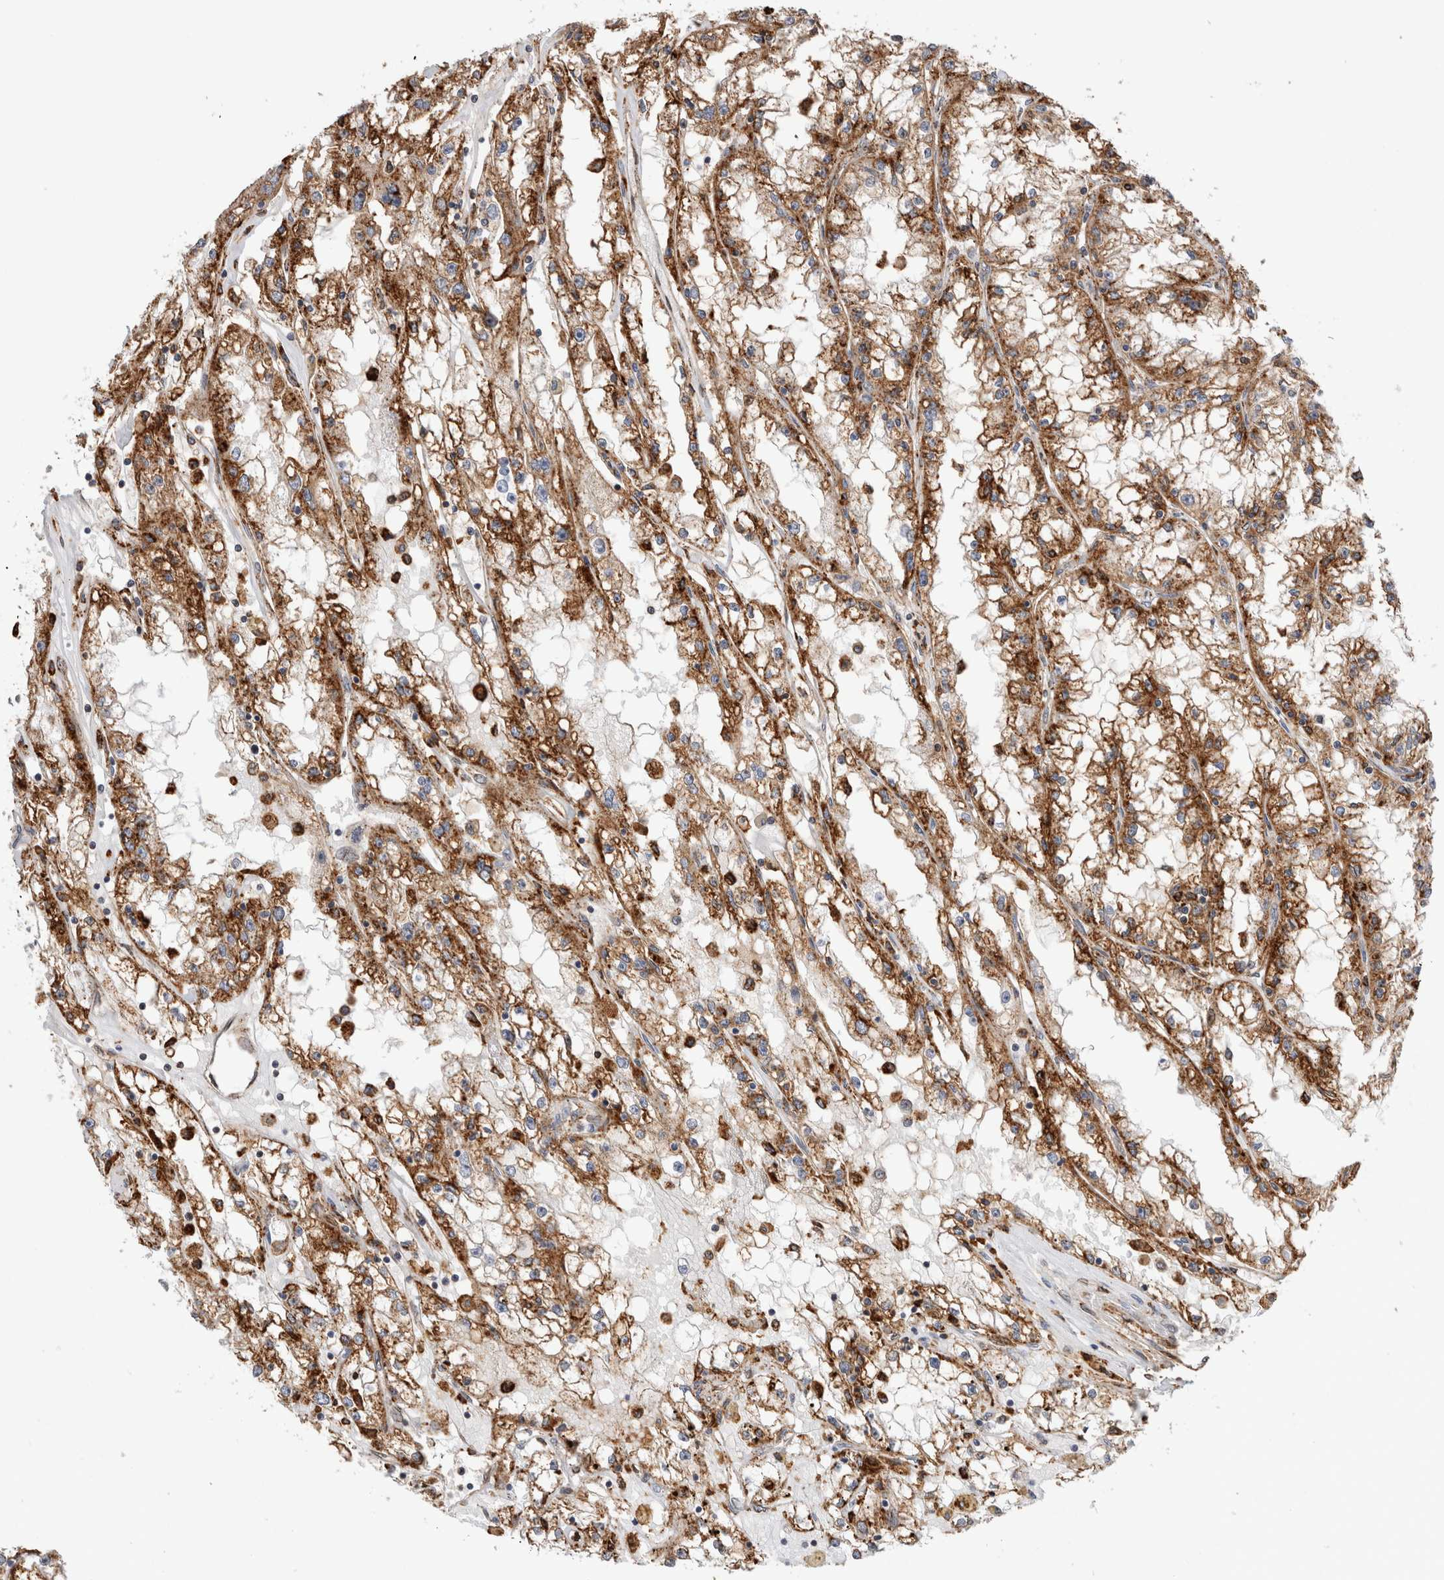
{"staining": {"intensity": "moderate", "quantity": ">75%", "location": "cytoplasmic/membranous"}, "tissue": "renal cancer", "cell_type": "Tumor cells", "image_type": "cancer", "snomed": [{"axis": "morphology", "description": "Adenocarcinoma, NOS"}, {"axis": "topography", "description": "Kidney"}], "caption": "Renal cancer (adenocarcinoma) stained with a brown dye displays moderate cytoplasmic/membranous positive expression in approximately >75% of tumor cells.", "gene": "CCDC88B", "patient": {"sex": "male", "age": 56}}